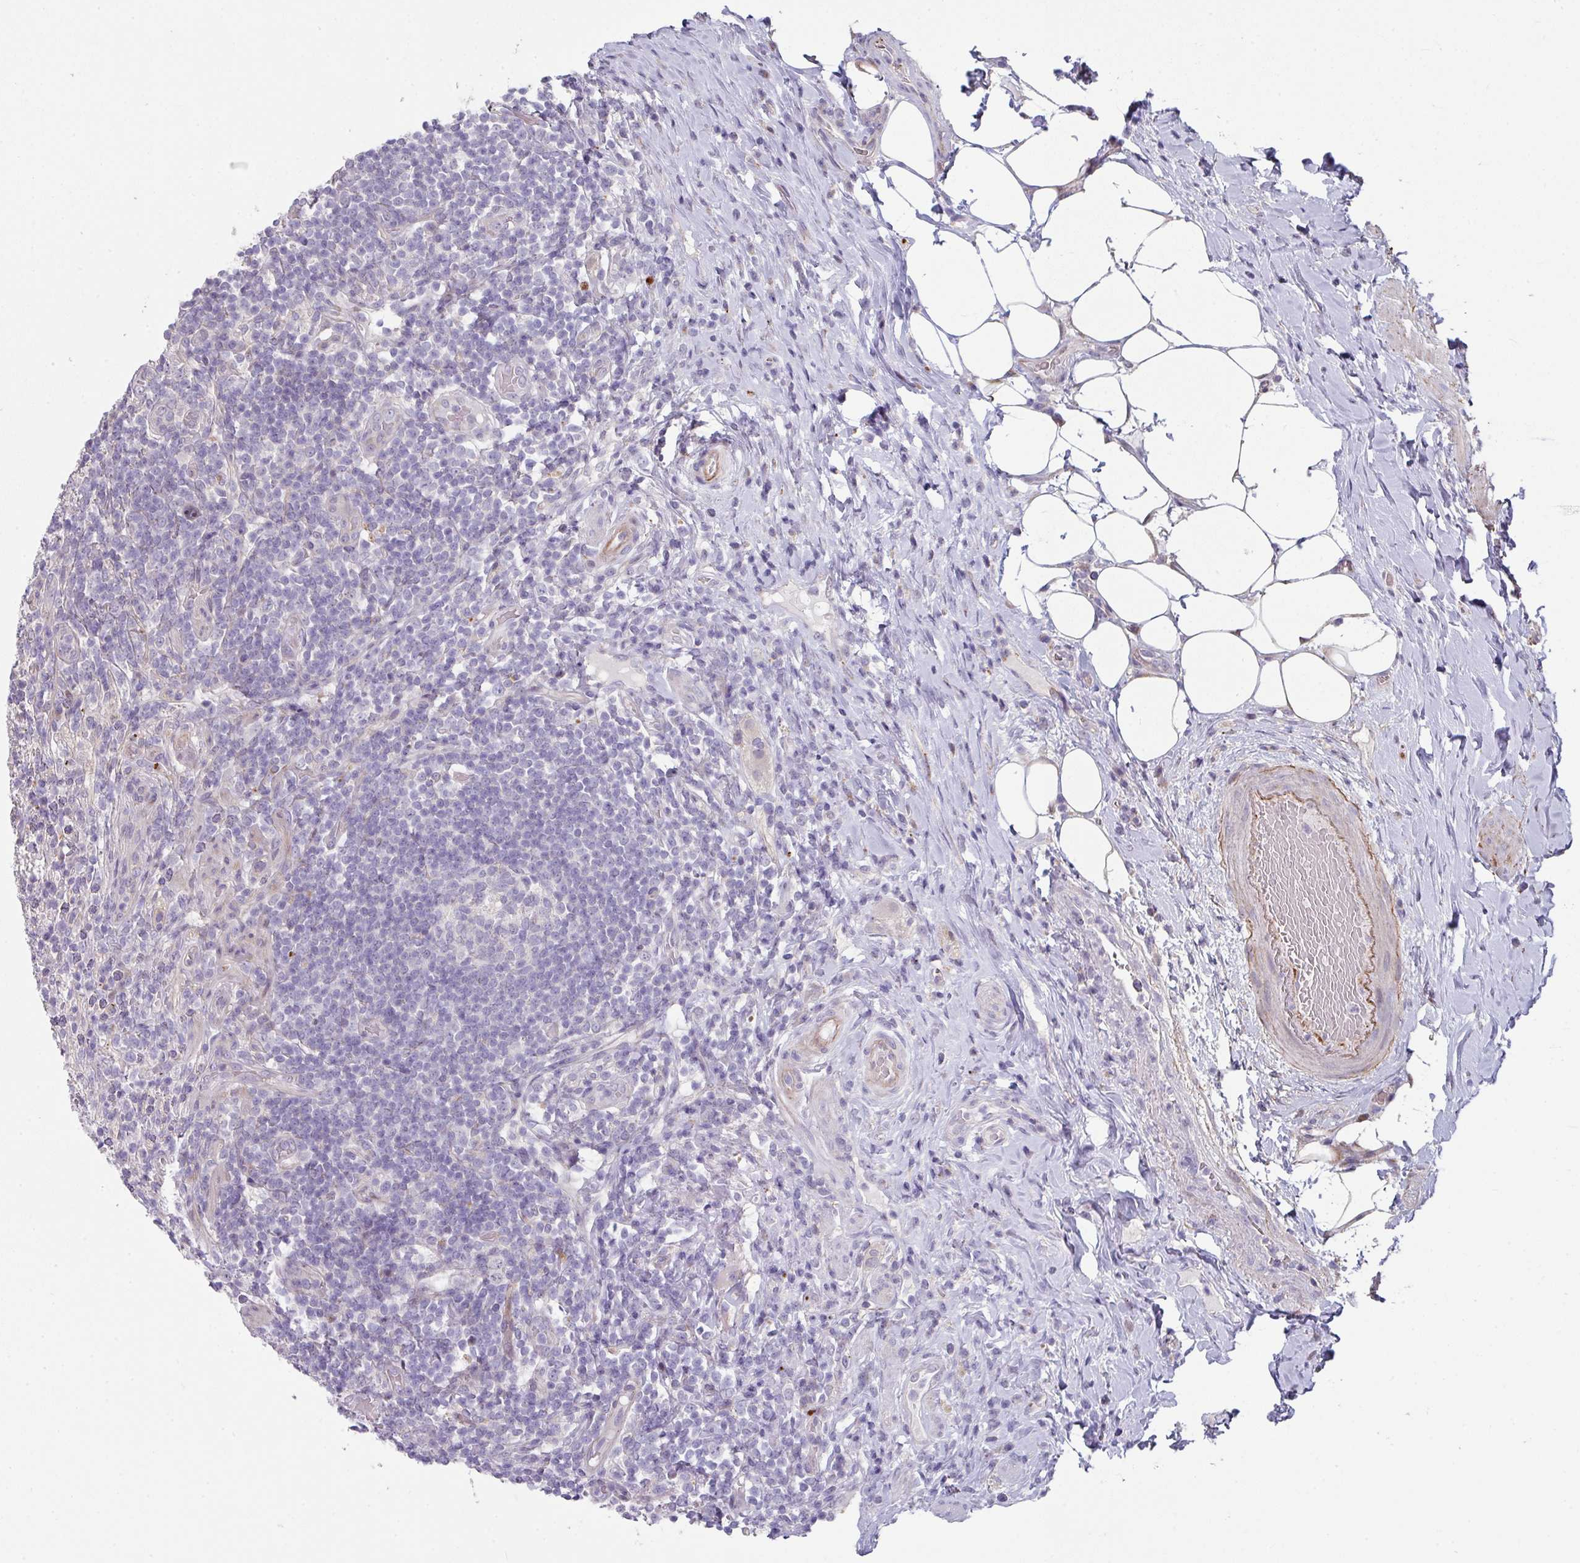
{"staining": {"intensity": "moderate", "quantity": "<25%", "location": "cytoplasmic/membranous"}, "tissue": "appendix", "cell_type": "Glandular cells", "image_type": "normal", "snomed": [{"axis": "morphology", "description": "Normal tissue, NOS"}, {"axis": "topography", "description": "Appendix"}], "caption": "Protein staining shows moderate cytoplasmic/membranous positivity in approximately <25% of glandular cells in unremarkable appendix. The staining is performed using DAB (3,3'-diaminobenzidine) brown chromogen to label protein expression. The nuclei are counter-stained blue using hematoxylin.", "gene": "C2orf16", "patient": {"sex": "female", "age": 43}}